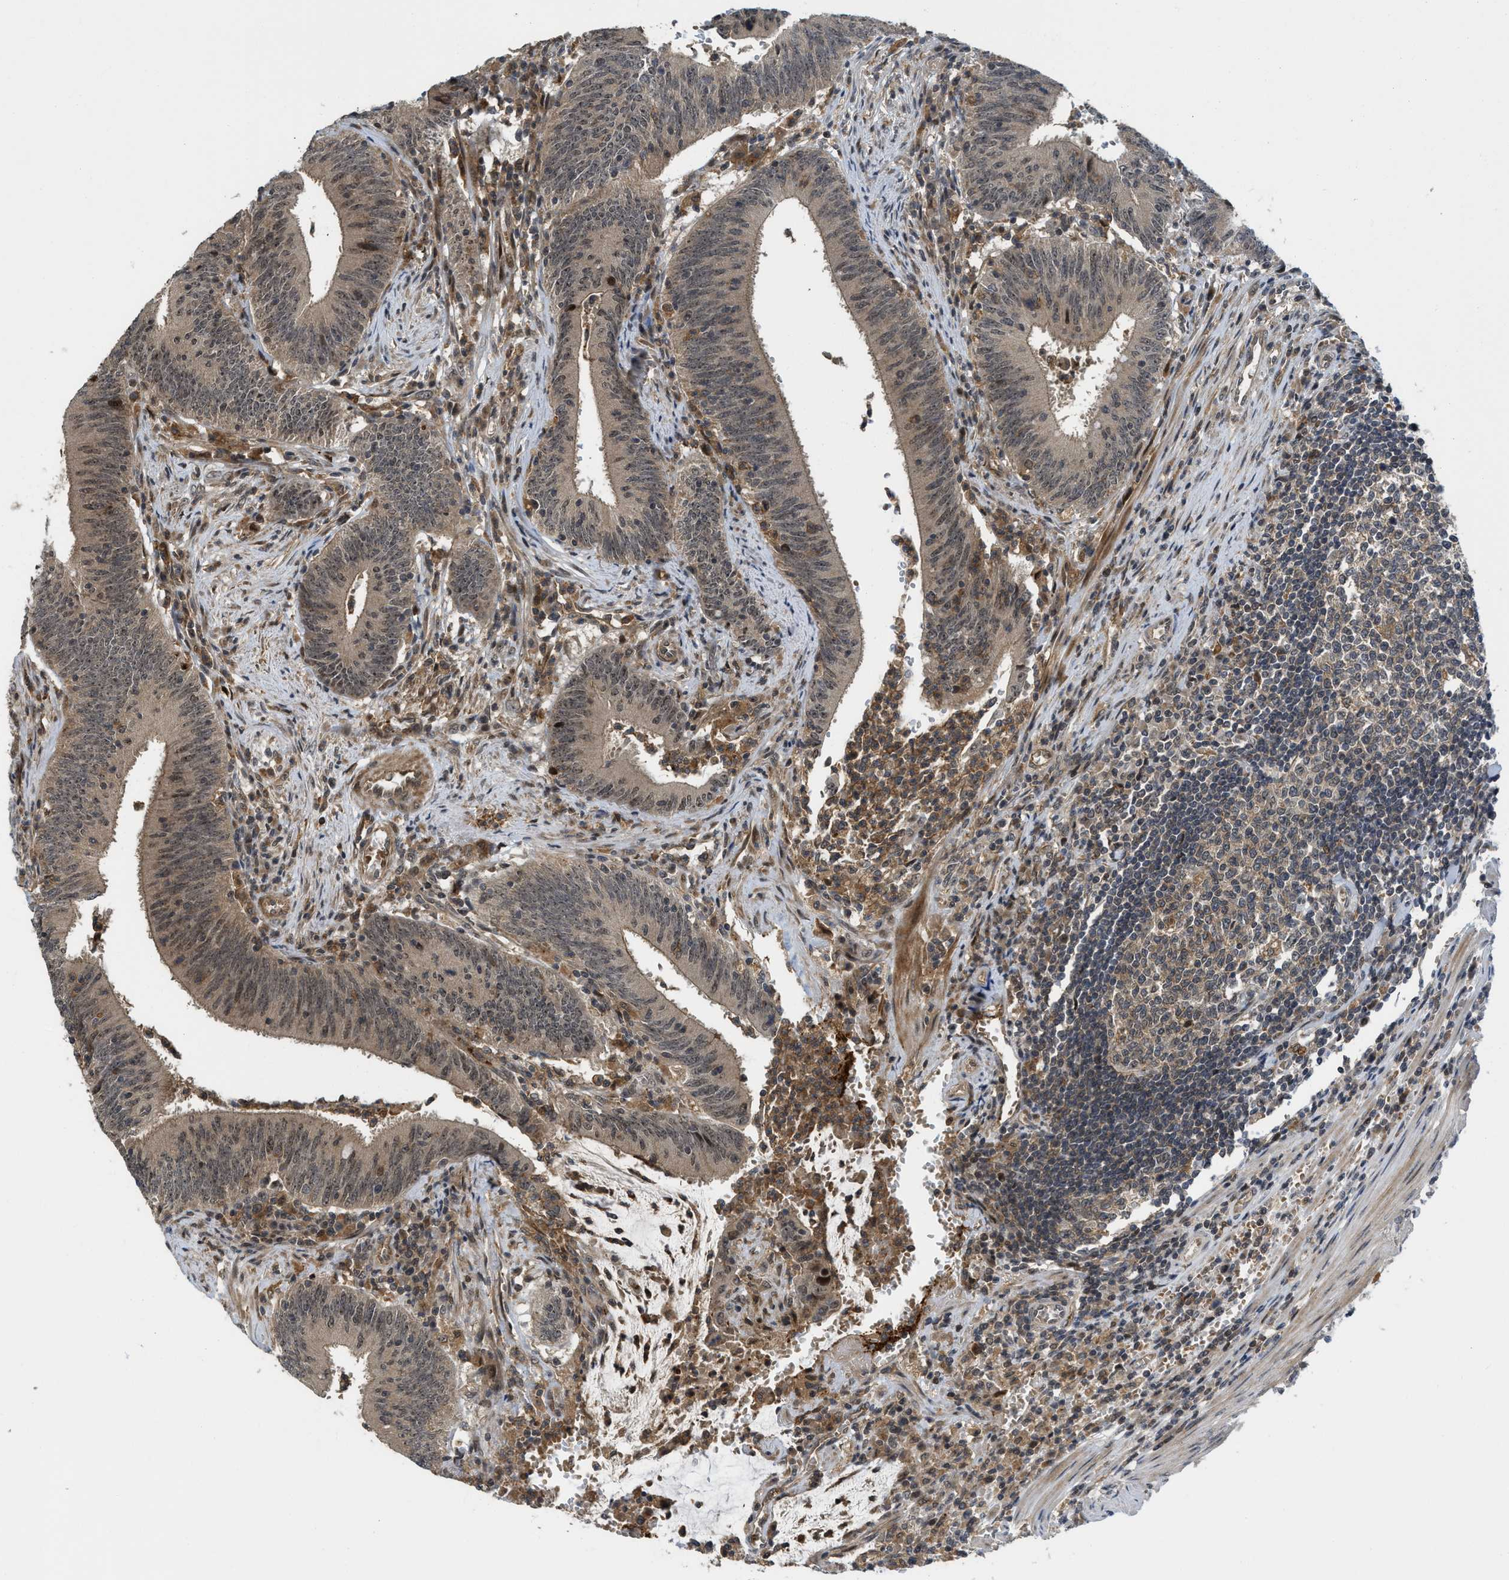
{"staining": {"intensity": "weak", "quantity": ">75%", "location": "cytoplasmic/membranous"}, "tissue": "colorectal cancer", "cell_type": "Tumor cells", "image_type": "cancer", "snomed": [{"axis": "morphology", "description": "Normal tissue, NOS"}, {"axis": "morphology", "description": "Adenocarcinoma, NOS"}, {"axis": "topography", "description": "Rectum"}], "caption": "A histopathology image of human colorectal adenocarcinoma stained for a protein exhibits weak cytoplasmic/membranous brown staining in tumor cells.", "gene": "DNAJC28", "patient": {"sex": "female", "age": 66}}